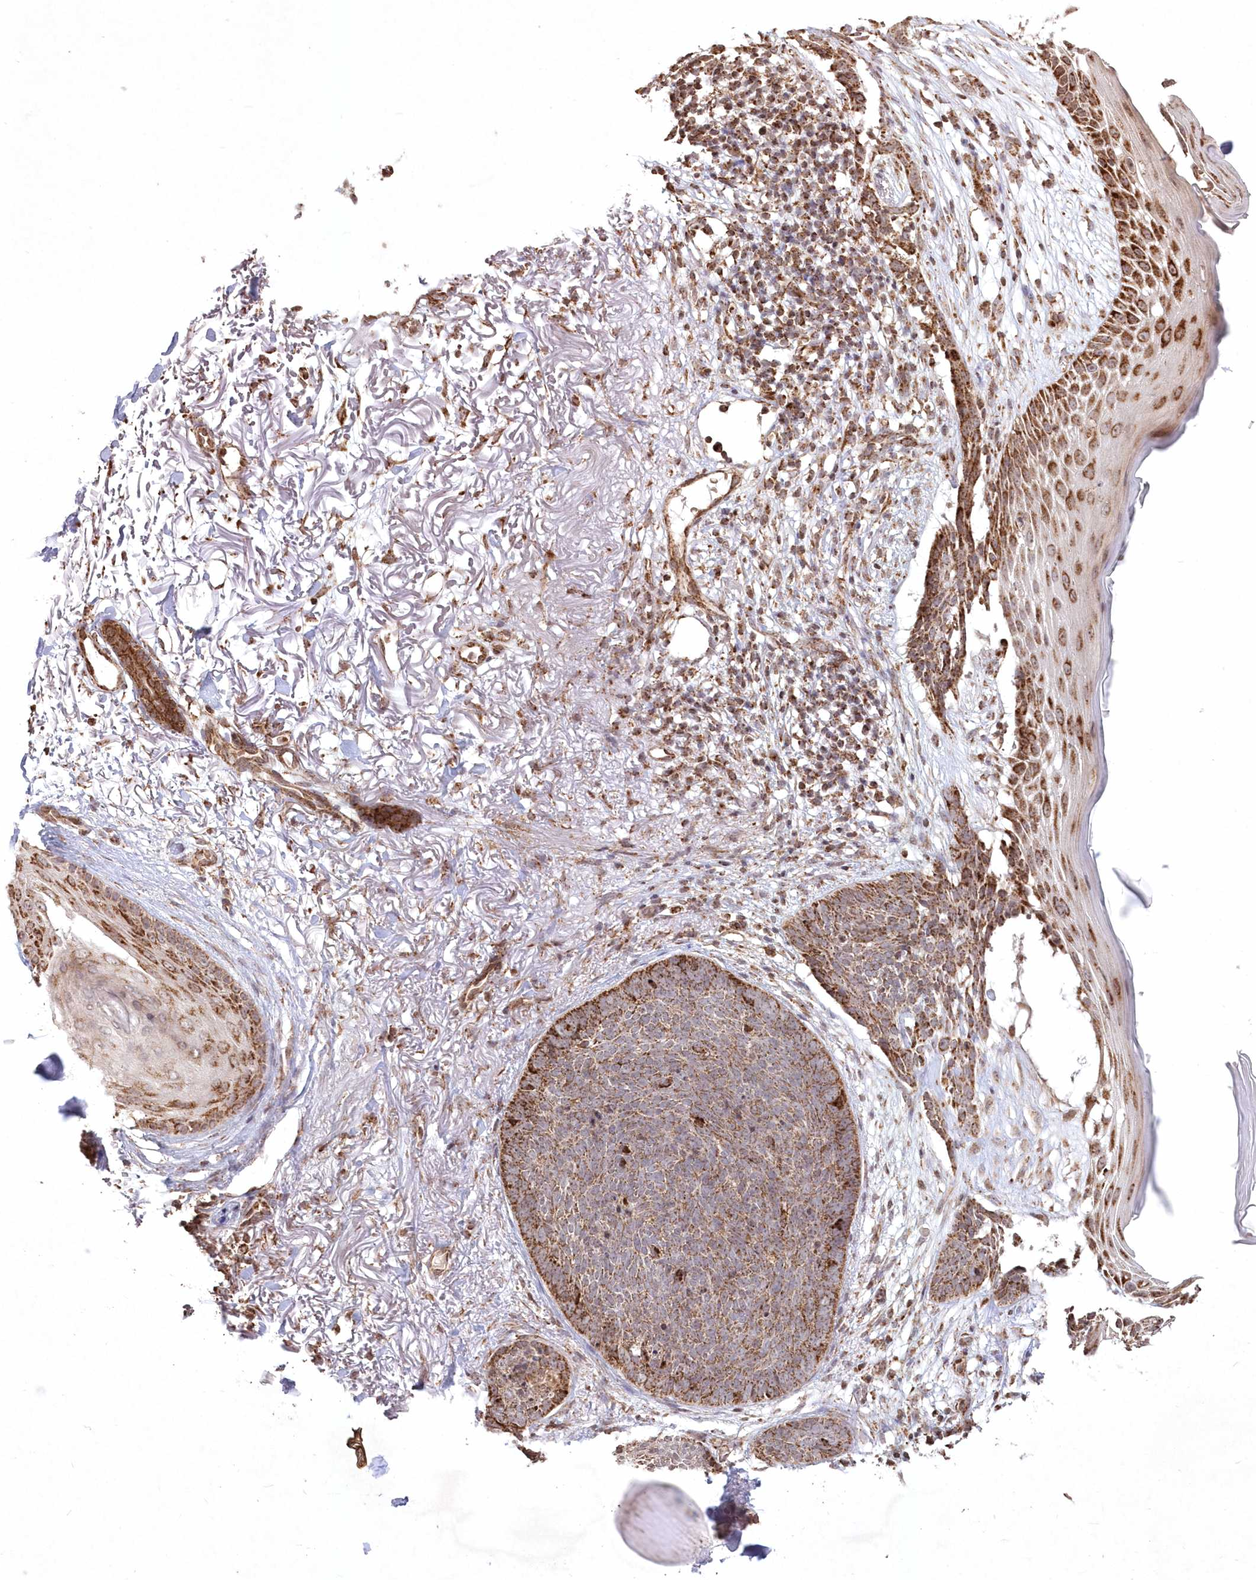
{"staining": {"intensity": "strong", "quantity": "25%-75%", "location": "cytoplasmic/membranous"}, "tissue": "skin cancer", "cell_type": "Tumor cells", "image_type": "cancer", "snomed": [{"axis": "morphology", "description": "Normal tissue, NOS"}, {"axis": "morphology", "description": "Basal cell carcinoma"}, {"axis": "topography", "description": "Skin"}], "caption": "Skin cancer (basal cell carcinoma) tissue reveals strong cytoplasmic/membranous expression in about 25%-75% of tumor cells", "gene": "LRPPRC", "patient": {"sex": "female", "age": 70}}